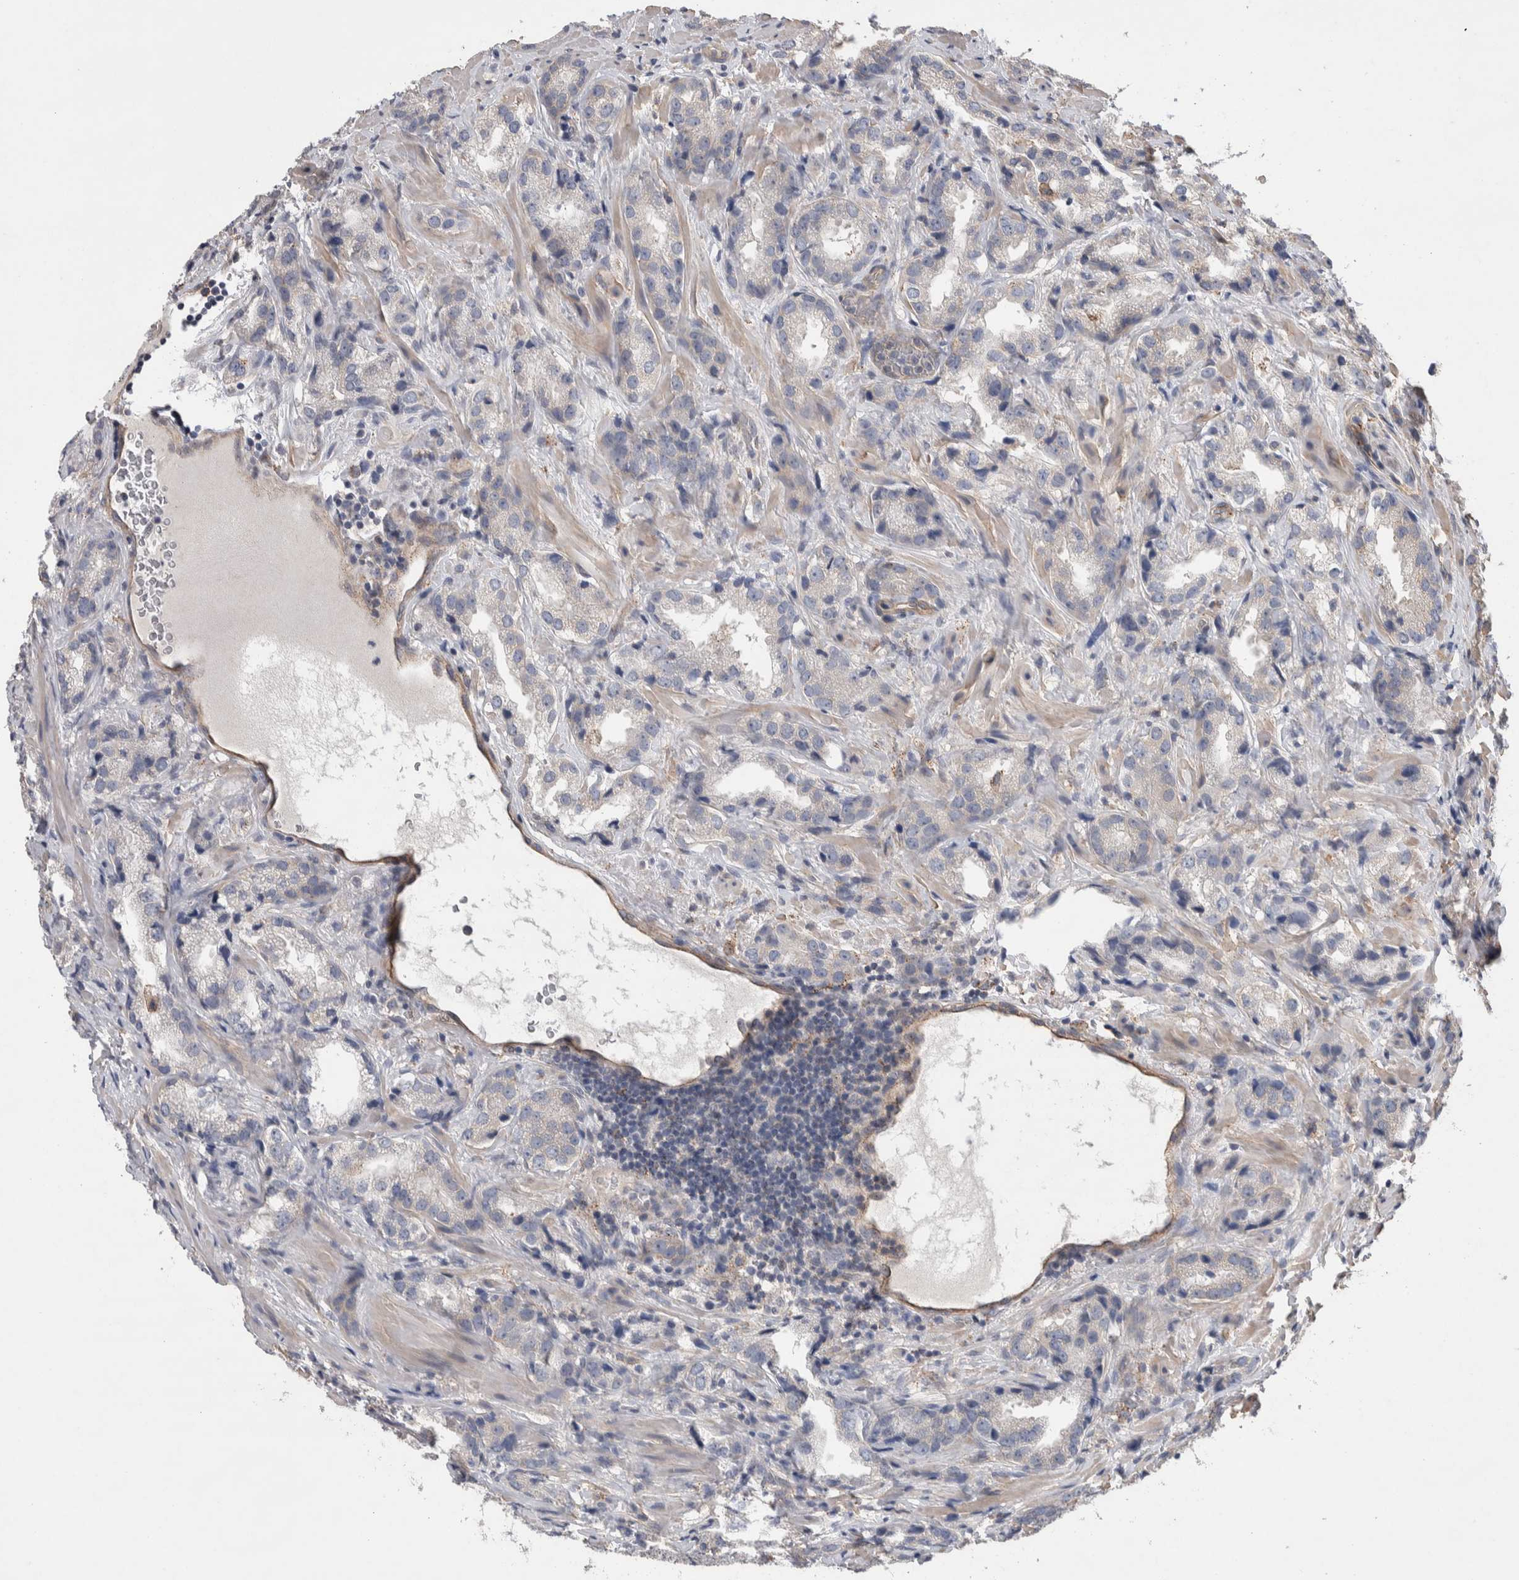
{"staining": {"intensity": "negative", "quantity": "none", "location": "none"}, "tissue": "prostate cancer", "cell_type": "Tumor cells", "image_type": "cancer", "snomed": [{"axis": "morphology", "description": "Adenocarcinoma, High grade"}, {"axis": "topography", "description": "Prostate"}], "caption": "Human high-grade adenocarcinoma (prostate) stained for a protein using immunohistochemistry (IHC) displays no staining in tumor cells.", "gene": "GCNA", "patient": {"sex": "male", "age": 63}}